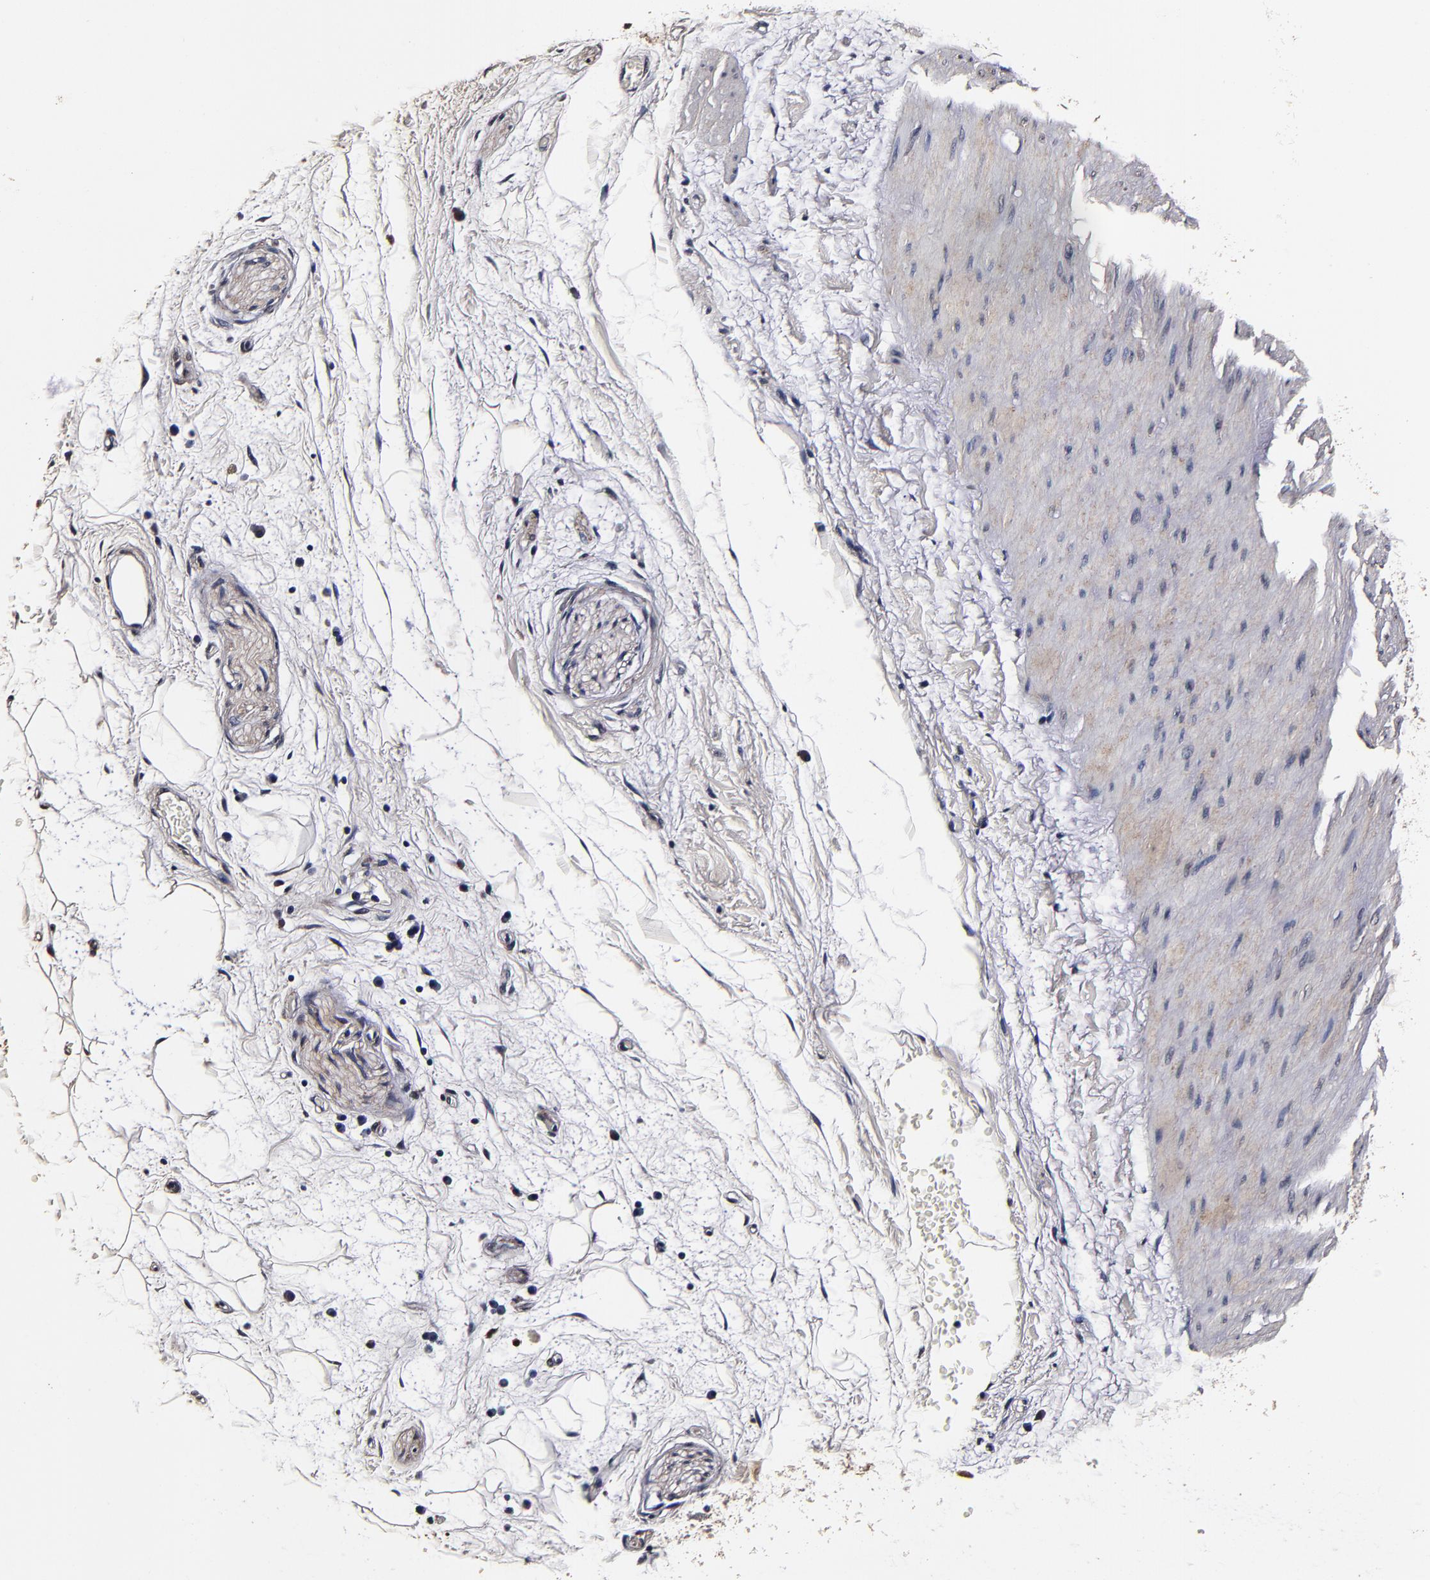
{"staining": {"intensity": "moderate", "quantity": "25%-75%", "location": "cytoplasmic/membranous"}, "tissue": "adipose tissue", "cell_type": "Adipocytes", "image_type": "normal", "snomed": [{"axis": "morphology", "description": "Normal tissue, NOS"}, {"axis": "topography", "description": "Soft tissue"}], "caption": "High-power microscopy captured an immunohistochemistry (IHC) micrograph of normal adipose tissue, revealing moderate cytoplasmic/membranous staining in about 25%-75% of adipocytes.", "gene": "MMP15", "patient": {"sex": "male", "age": 72}}